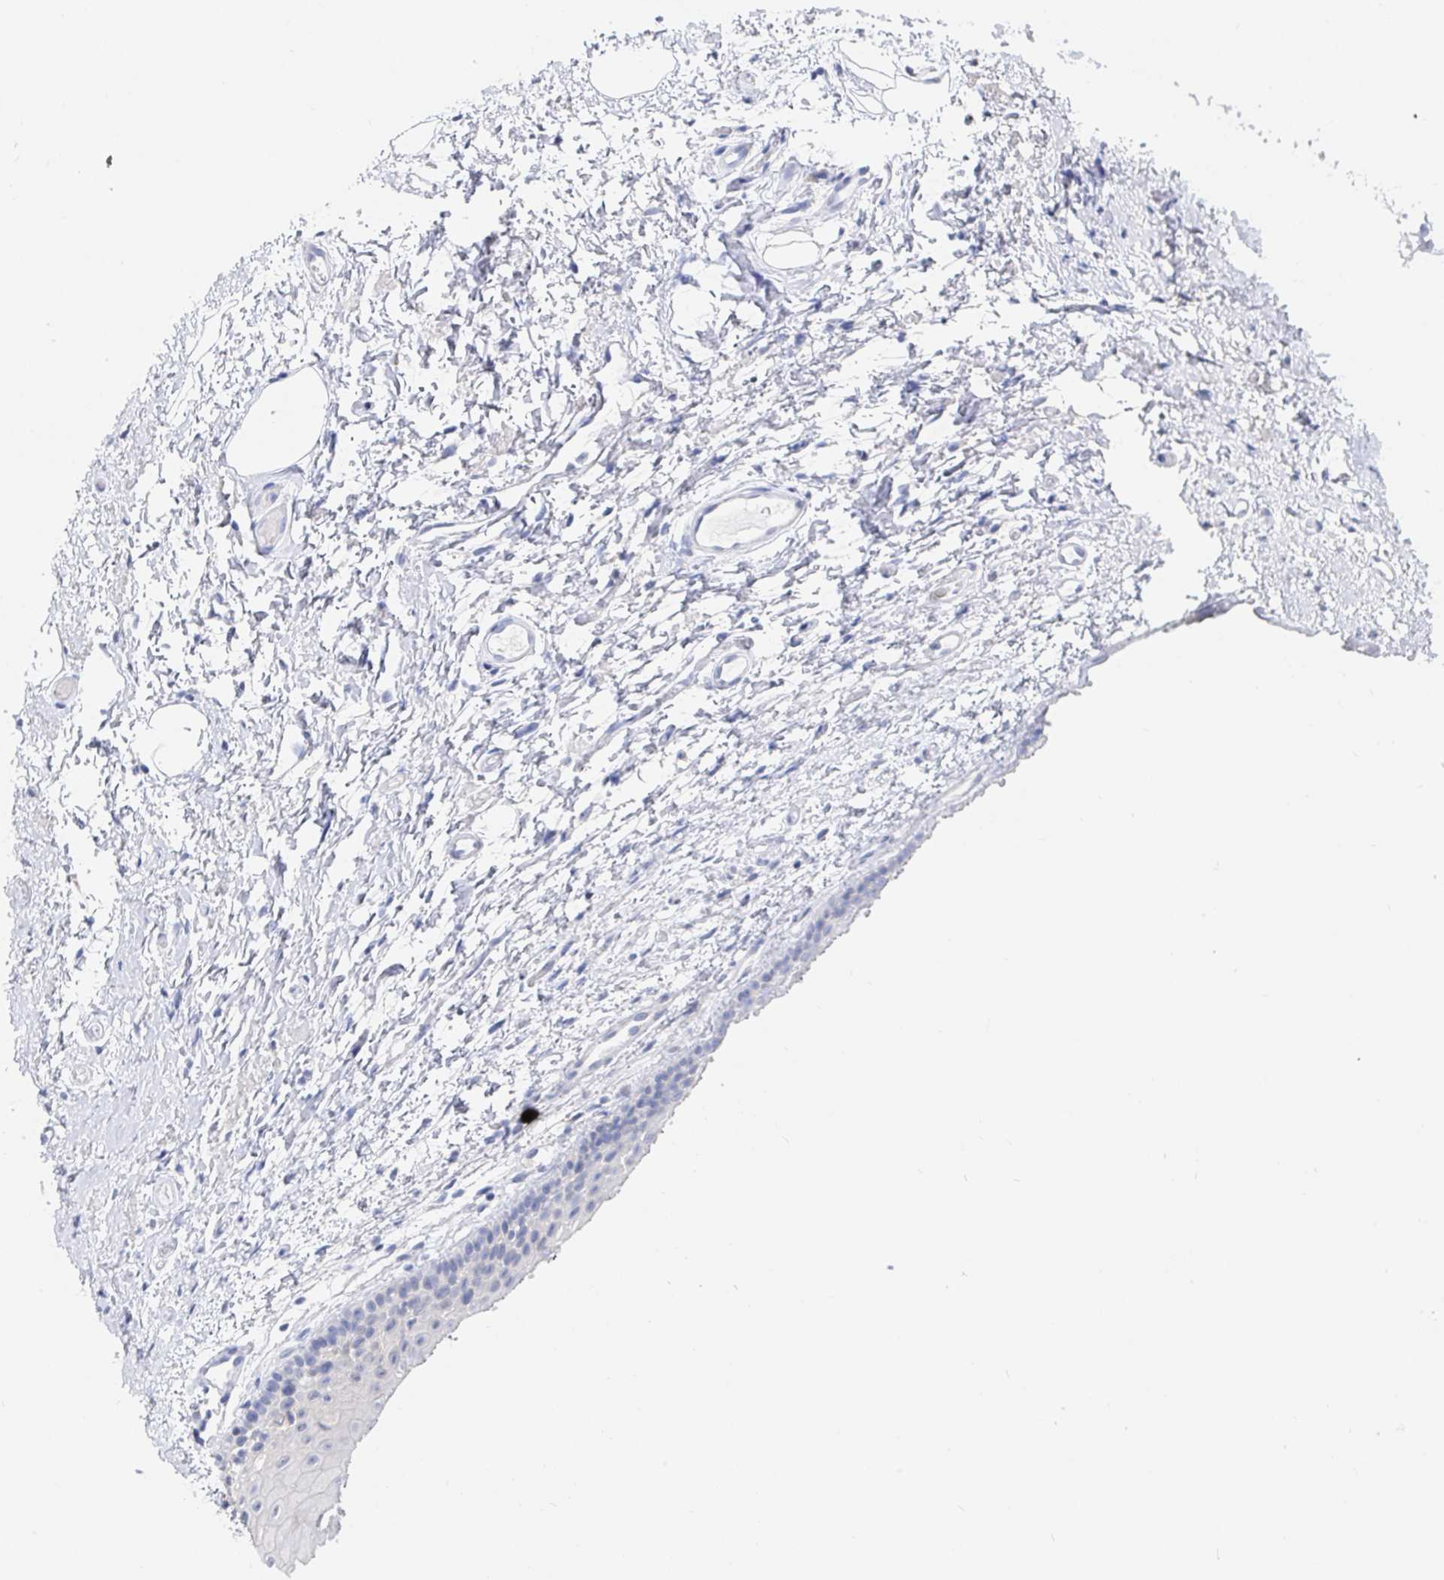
{"staining": {"intensity": "negative", "quantity": "none", "location": "none"}, "tissue": "oral mucosa", "cell_type": "Squamous epithelial cells", "image_type": "normal", "snomed": [{"axis": "morphology", "description": "Normal tissue, NOS"}, {"axis": "topography", "description": "Oral tissue"}], "caption": "Squamous epithelial cells are negative for protein expression in normal human oral mucosa. The staining was performed using DAB (3,3'-diaminobenzidine) to visualize the protein expression in brown, while the nuclei were stained in blue with hematoxylin (Magnification: 20x).", "gene": "ZNF100", "patient": {"sex": "female", "age": 82}}